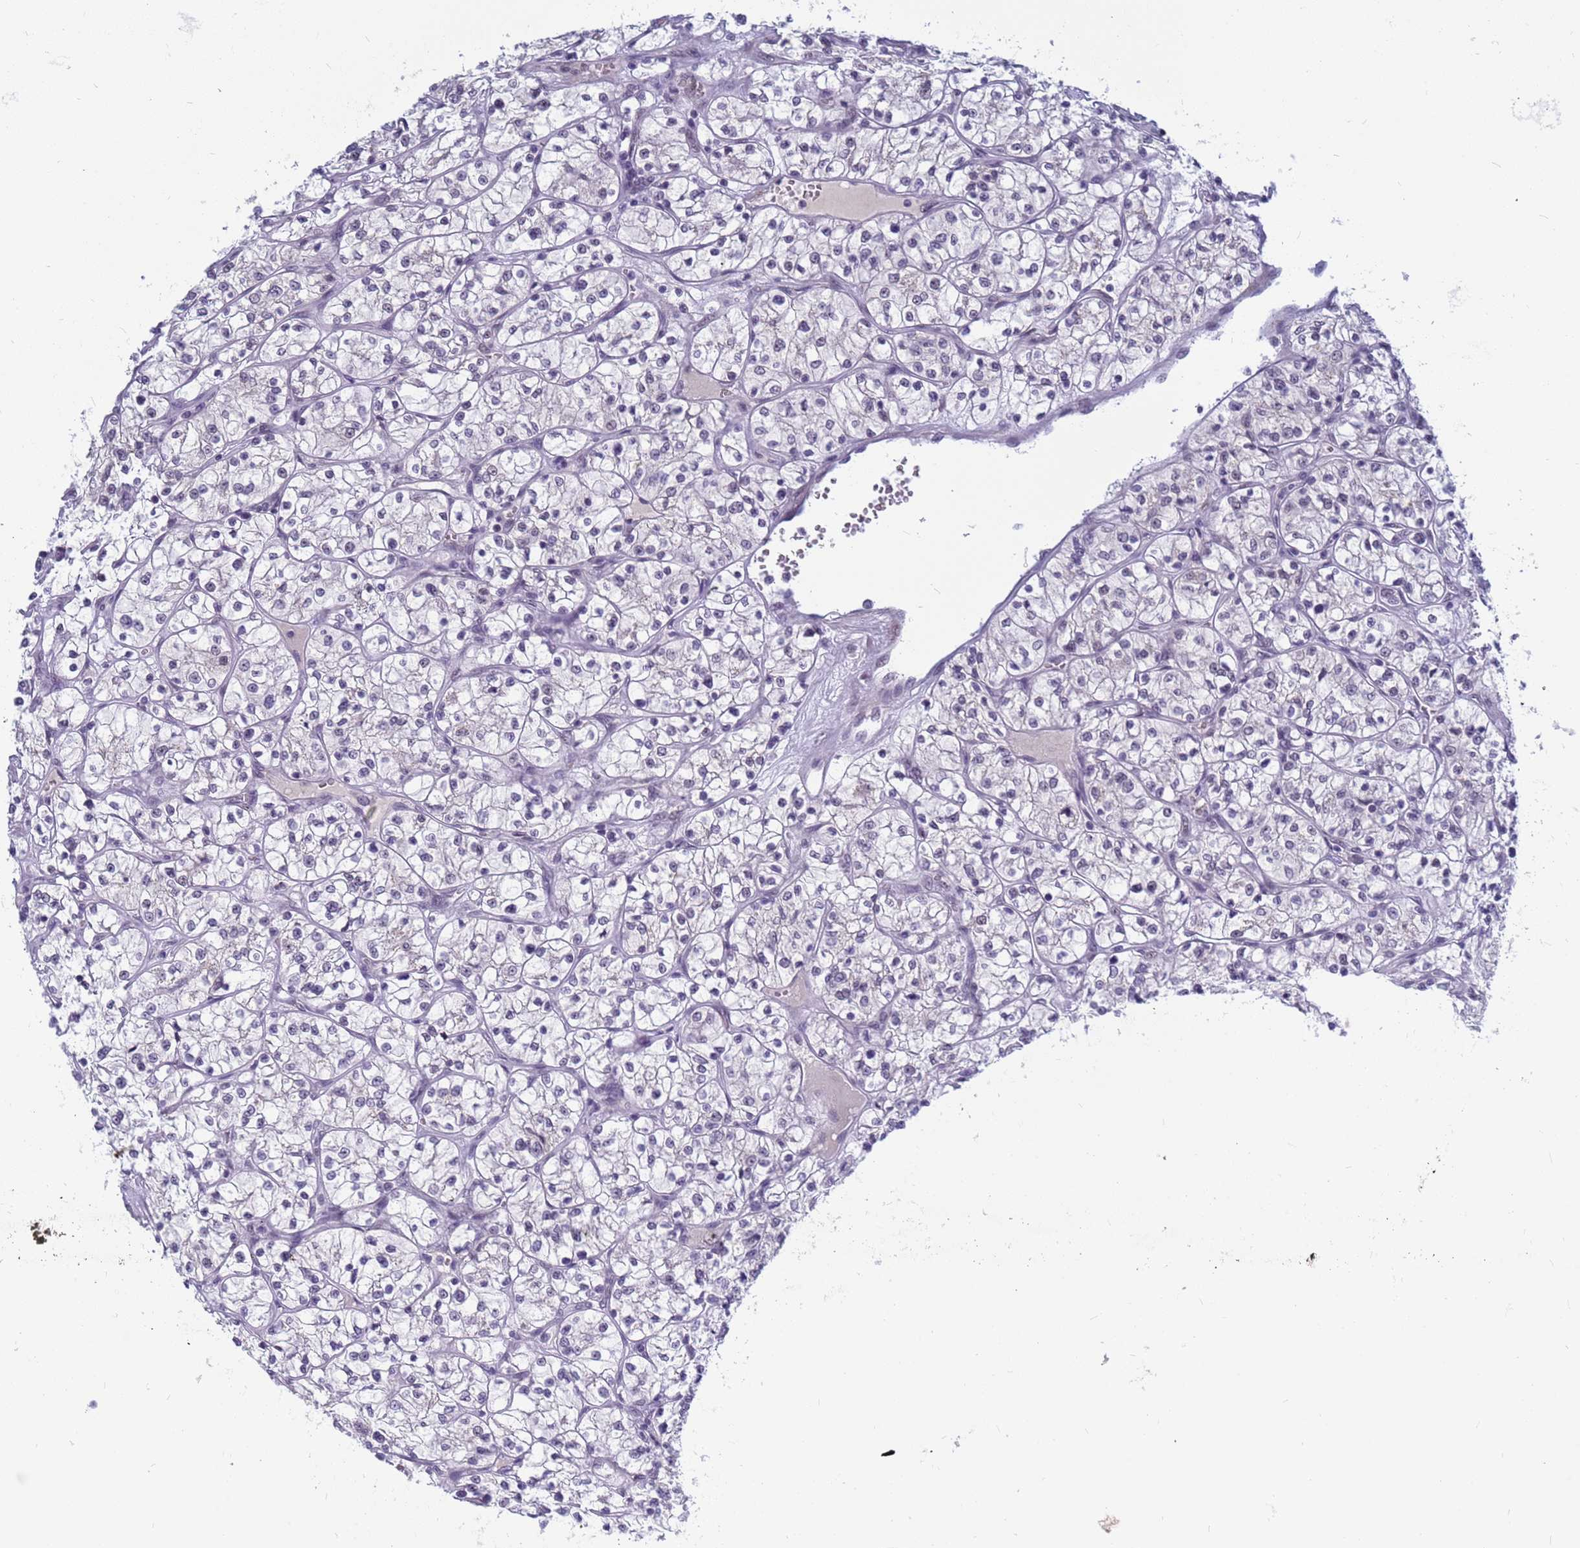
{"staining": {"intensity": "negative", "quantity": "none", "location": "none"}, "tissue": "renal cancer", "cell_type": "Tumor cells", "image_type": "cancer", "snomed": [{"axis": "morphology", "description": "Adenocarcinoma, NOS"}, {"axis": "topography", "description": "Kidney"}], "caption": "Renal adenocarcinoma stained for a protein using immunohistochemistry displays no staining tumor cells.", "gene": "CXorf65", "patient": {"sex": "female", "age": 64}}